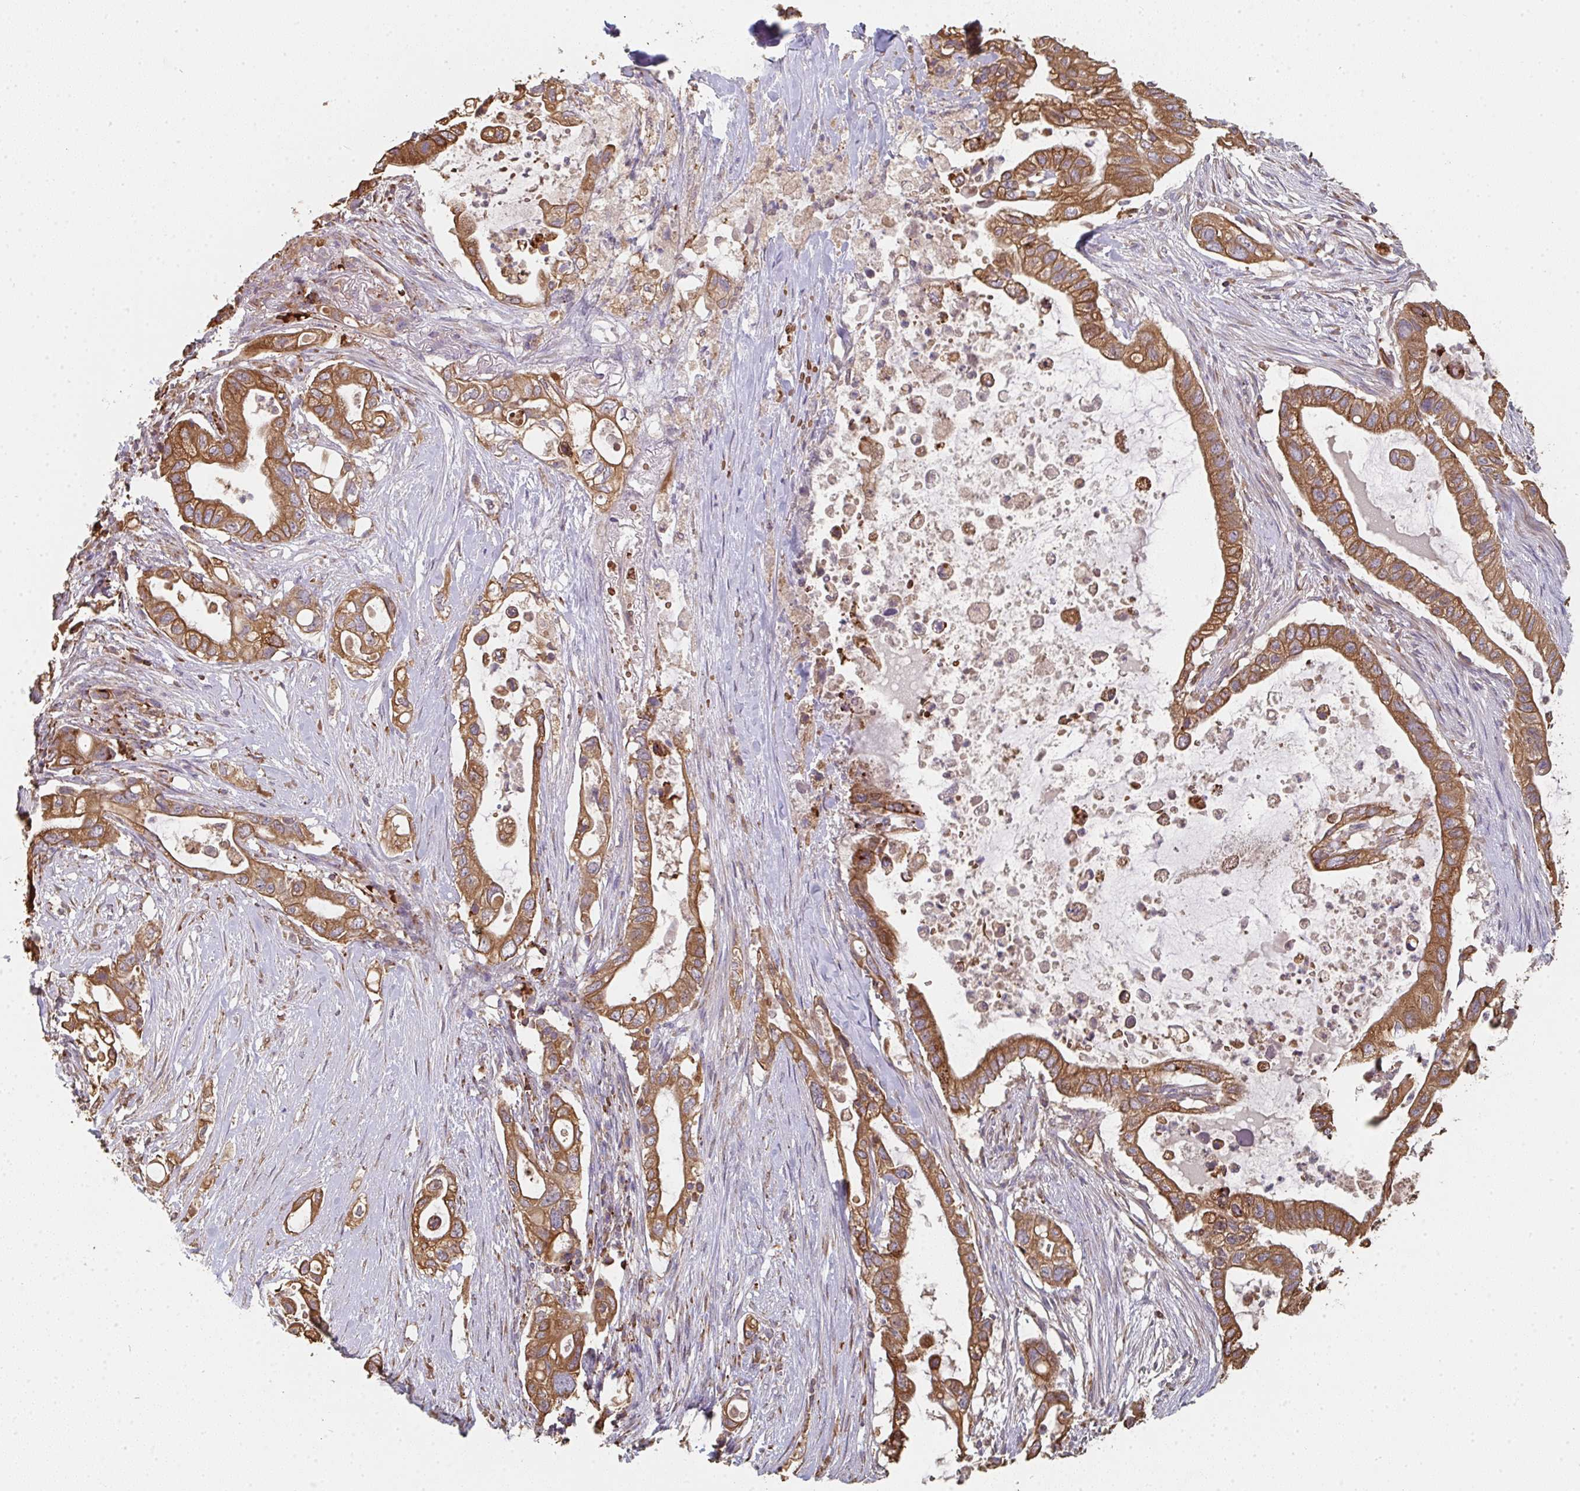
{"staining": {"intensity": "moderate", "quantity": ">75%", "location": "cytoplasmic/membranous"}, "tissue": "pancreatic cancer", "cell_type": "Tumor cells", "image_type": "cancer", "snomed": [{"axis": "morphology", "description": "Adenocarcinoma, NOS"}, {"axis": "topography", "description": "Pancreas"}], "caption": "Pancreatic adenocarcinoma stained with a brown dye exhibits moderate cytoplasmic/membranous positive staining in approximately >75% of tumor cells.", "gene": "POLG", "patient": {"sex": "female", "age": 72}}